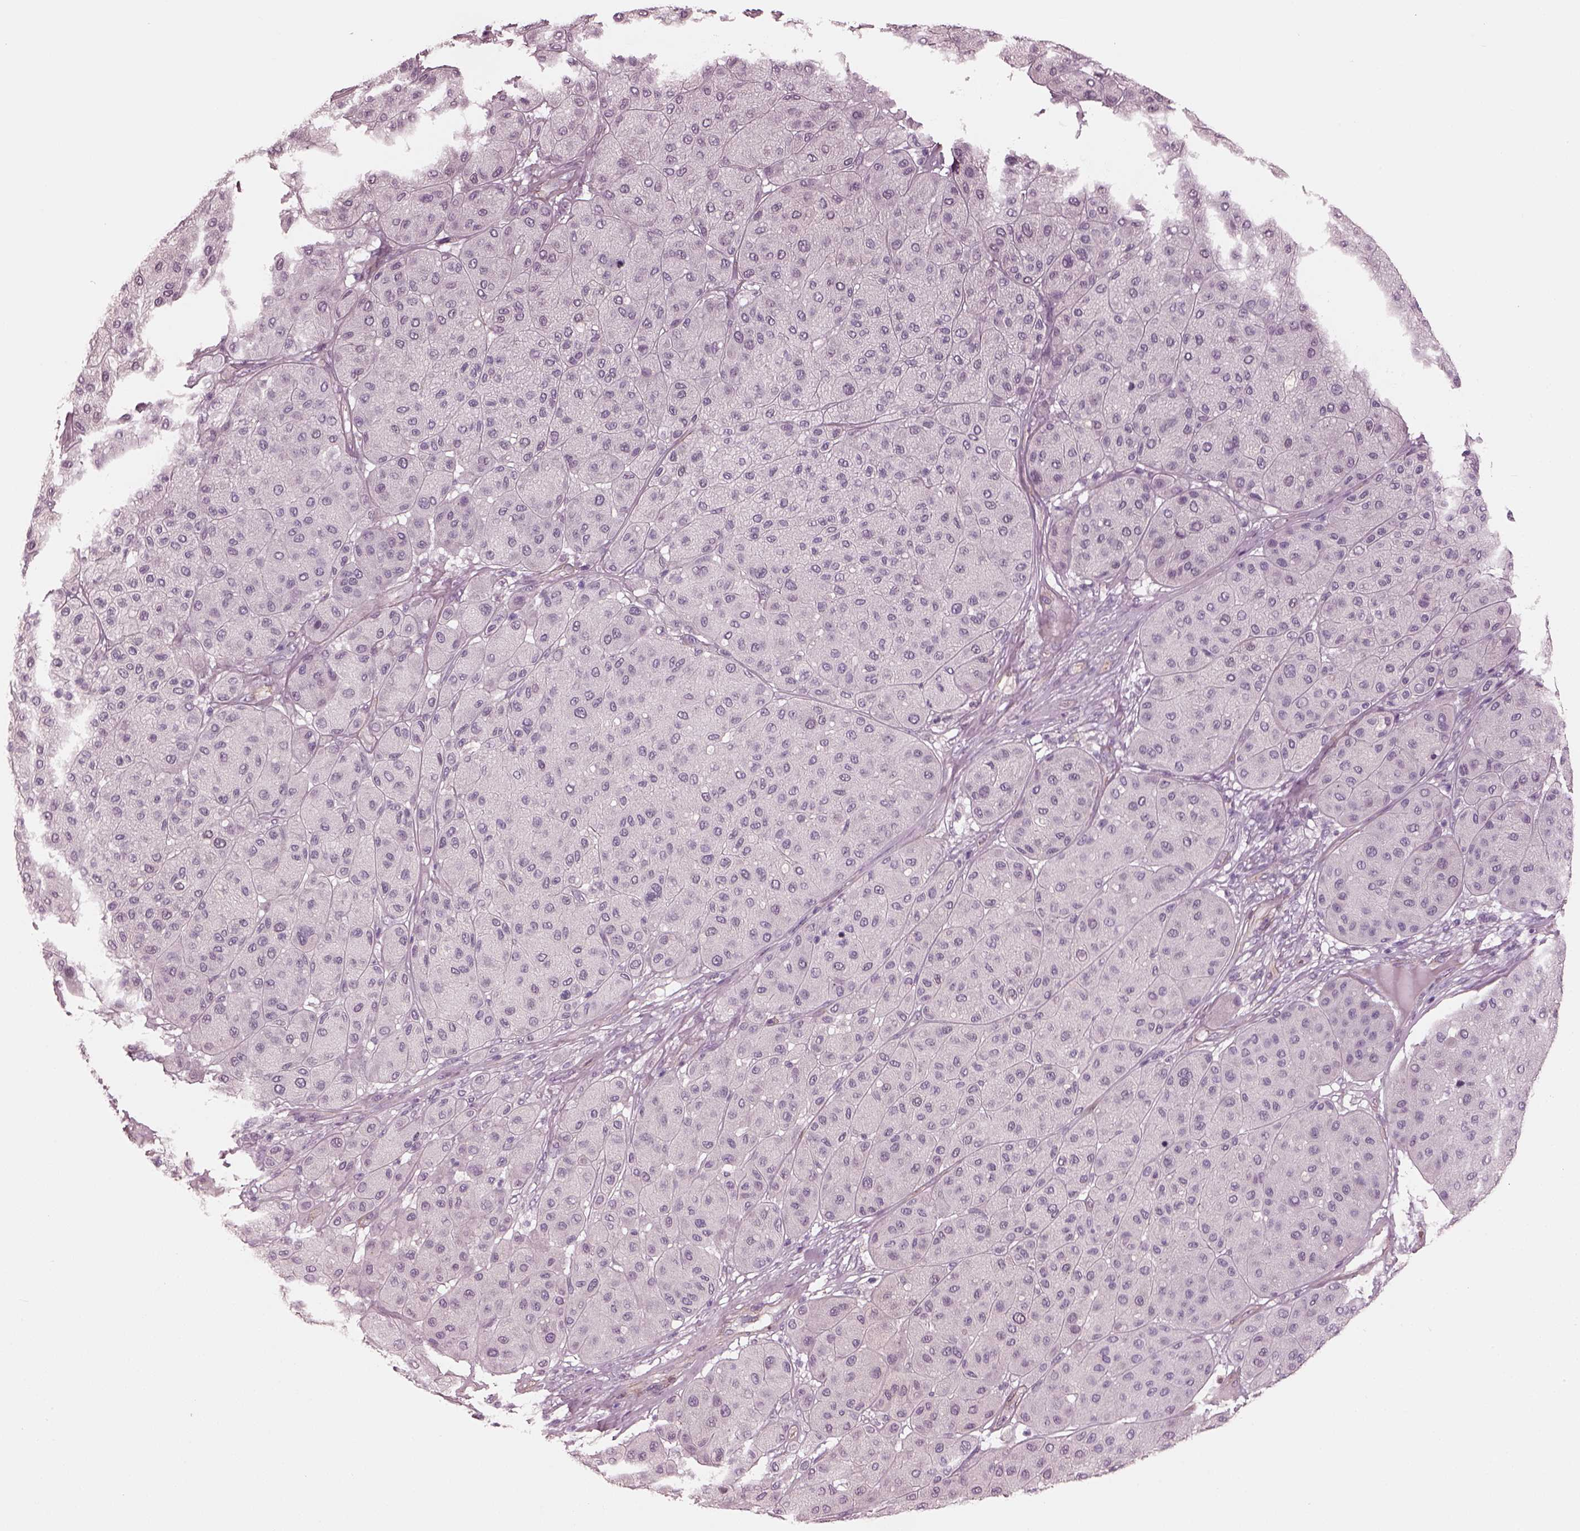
{"staining": {"intensity": "negative", "quantity": "none", "location": "none"}, "tissue": "melanoma", "cell_type": "Tumor cells", "image_type": "cancer", "snomed": [{"axis": "morphology", "description": "Malignant melanoma, Metastatic site"}, {"axis": "topography", "description": "Smooth muscle"}], "caption": "Human melanoma stained for a protein using immunohistochemistry shows no expression in tumor cells.", "gene": "EIF4E1B", "patient": {"sex": "male", "age": 41}}